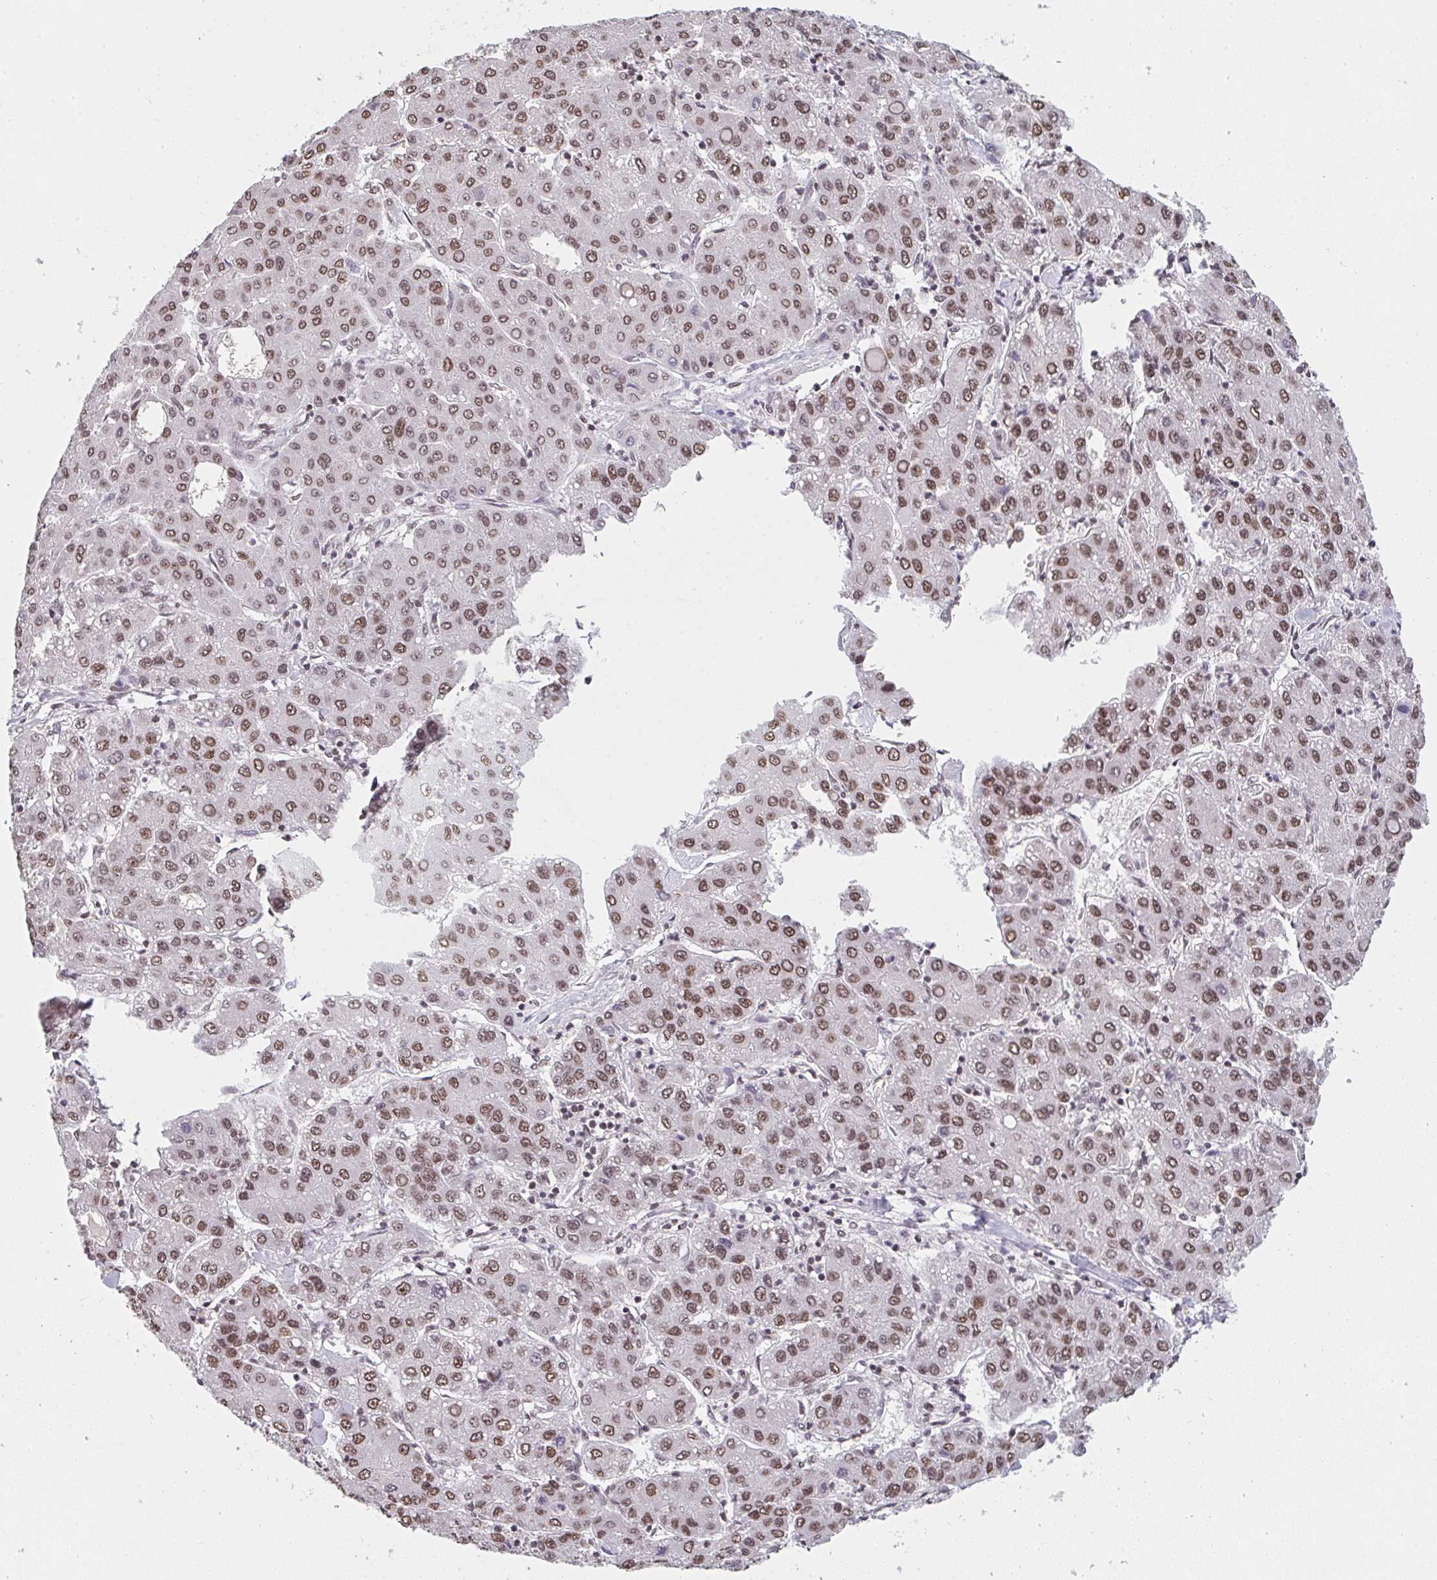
{"staining": {"intensity": "moderate", "quantity": ">75%", "location": "nuclear"}, "tissue": "liver cancer", "cell_type": "Tumor cells", "image_type": "cancer", "snomed": [{"axis": "morphology", "description": "Carcinoma, Hepatocellular, NOS"}, {"axis": "topography", "description": "Liver"}], "caption": "Immunohistochemical staining of human liver hepatocellular carcinoma demonstrates medium levels of moderate nuclear positivity in approximately >75% of tumor cells.", "gene": "DKC1", "patient": {"sex": "male", "age": 65}}